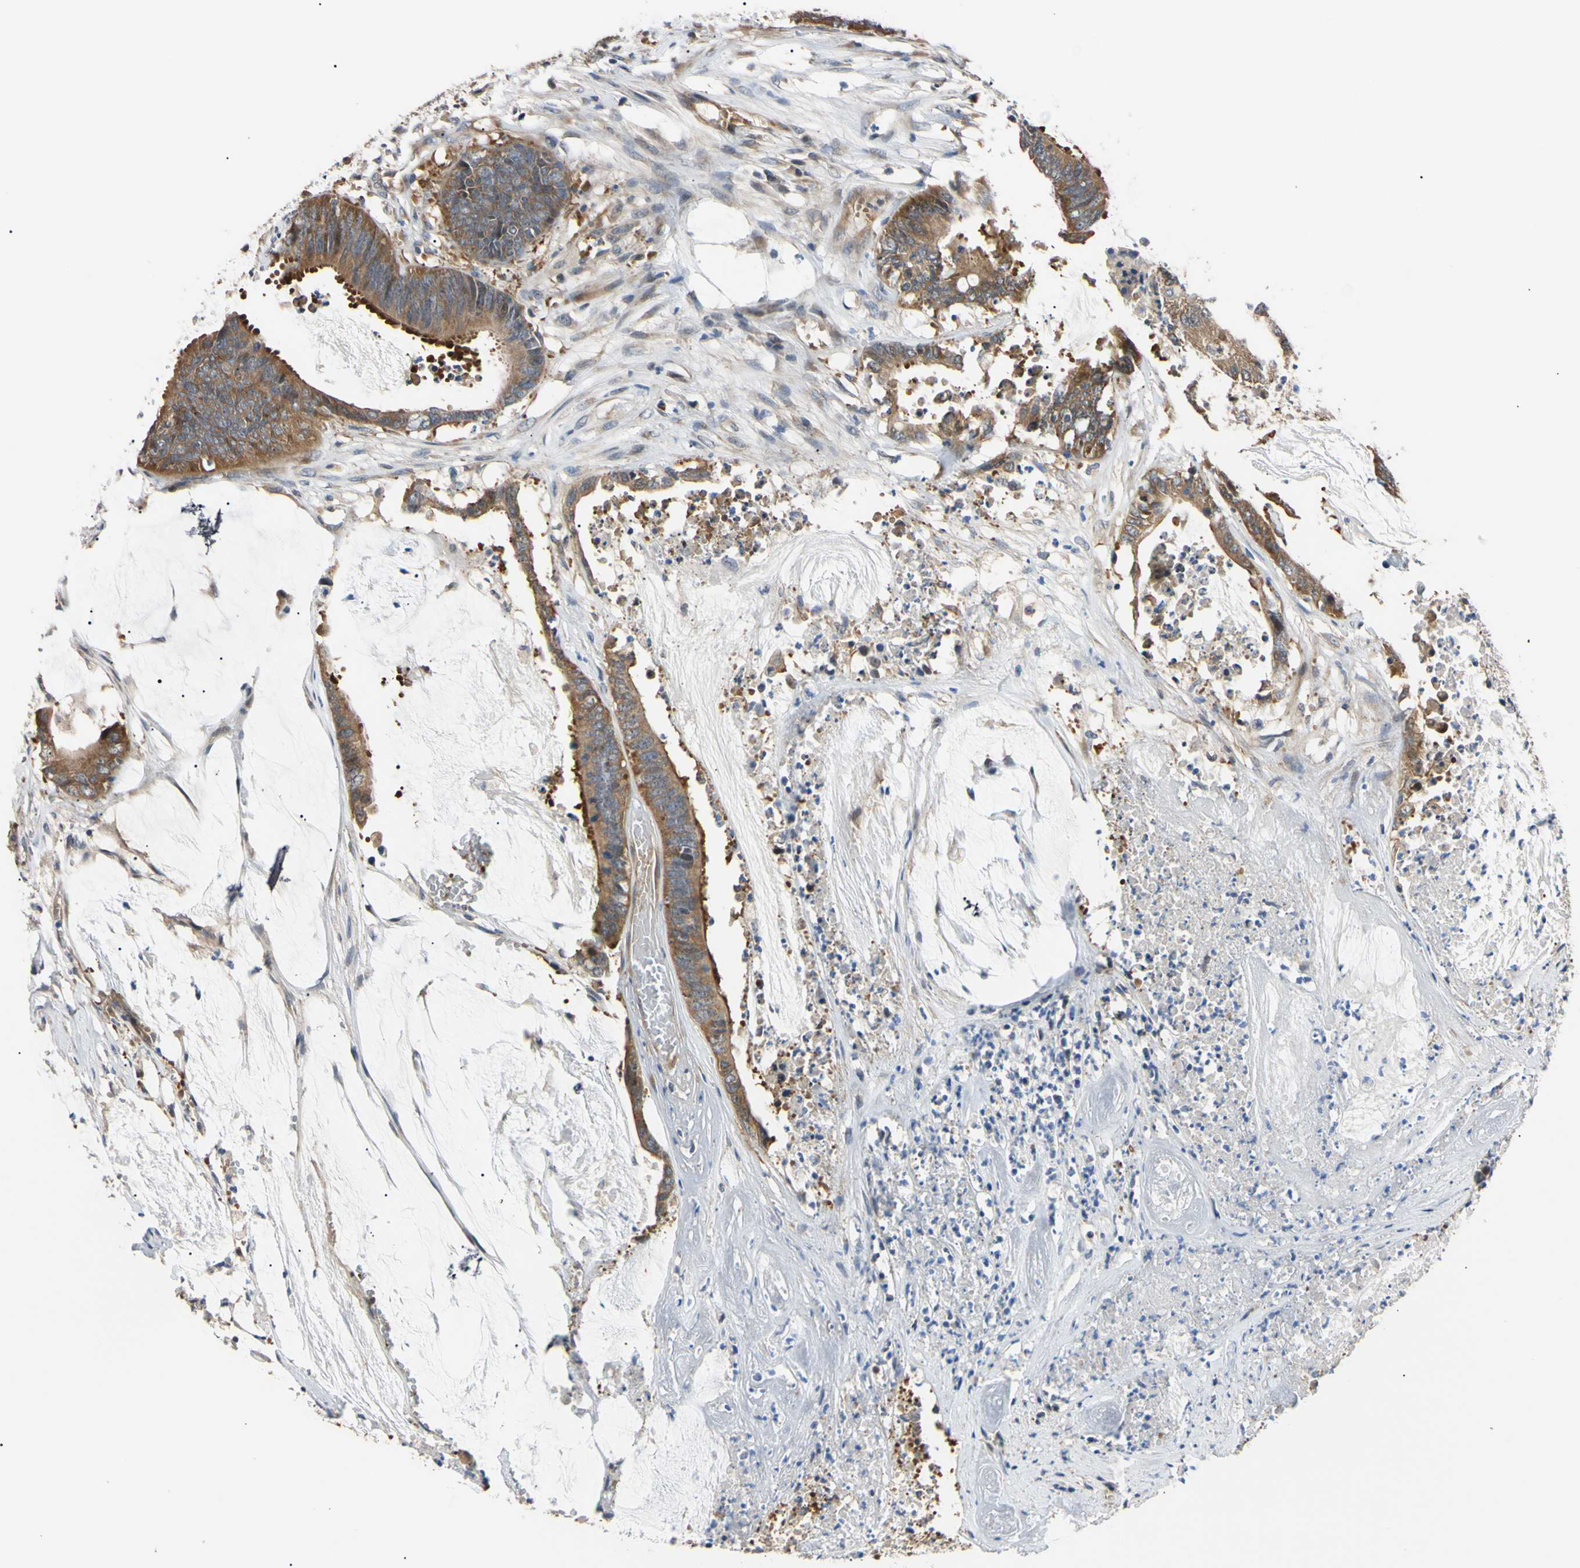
{"staining": {"intensity": "strong", "quantity": "<25%", "location": "cytoplasmic/membranous"}, "tissue": "colorectal cancer", "cell_type": "Tumor cells", "image_type": "cancer", "snomed": [{"axis": "morphology", "description": "Adenocarcinoma, NOS"}, {"axis": "topography", "description": "Rectum"}], "caption": "IHC photomicrograph of human colorectal cancer stained for a protein (brown), which demonstrates medium levels of strong cytoplasmic/membranous staining in about <25% of tumor cells.", "gene": "RARS1", "patient": {"sex": "female", "age": 66}}